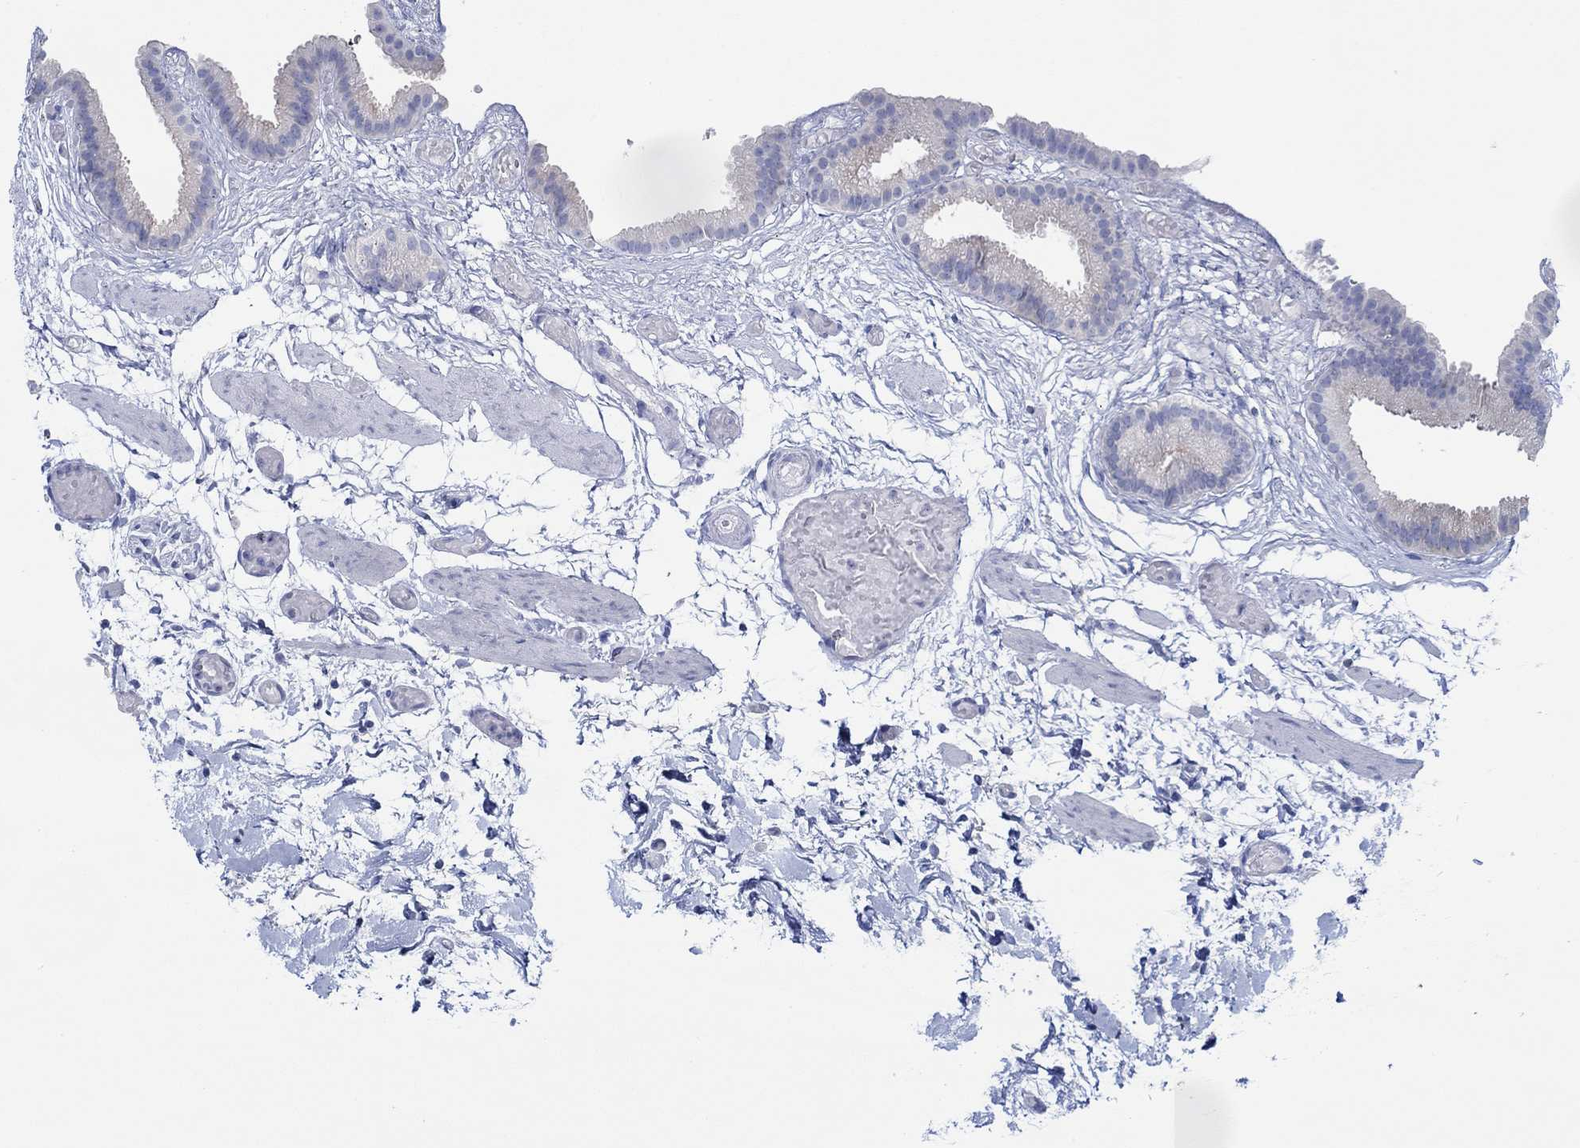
{"staining": {"intensity": "negative", "quantity": "none", "location": "none"}, "tissue": "gallbladder", "cell_type": "Glandular cells", "image_type": "normal", "snomed": [{"axis": "morphology", "description": "Normal tissue, NOS"}, {"axis": "topography", "description": "Gallbladder"}], "caption": "A high-resolution image shows immunohistochemistry (IHC) staining of normal gallbladder, which exhibits no significant expression in glandular cells.", "gene": "IGFBP6", "patient": {"sex": "female", "age": 45}}